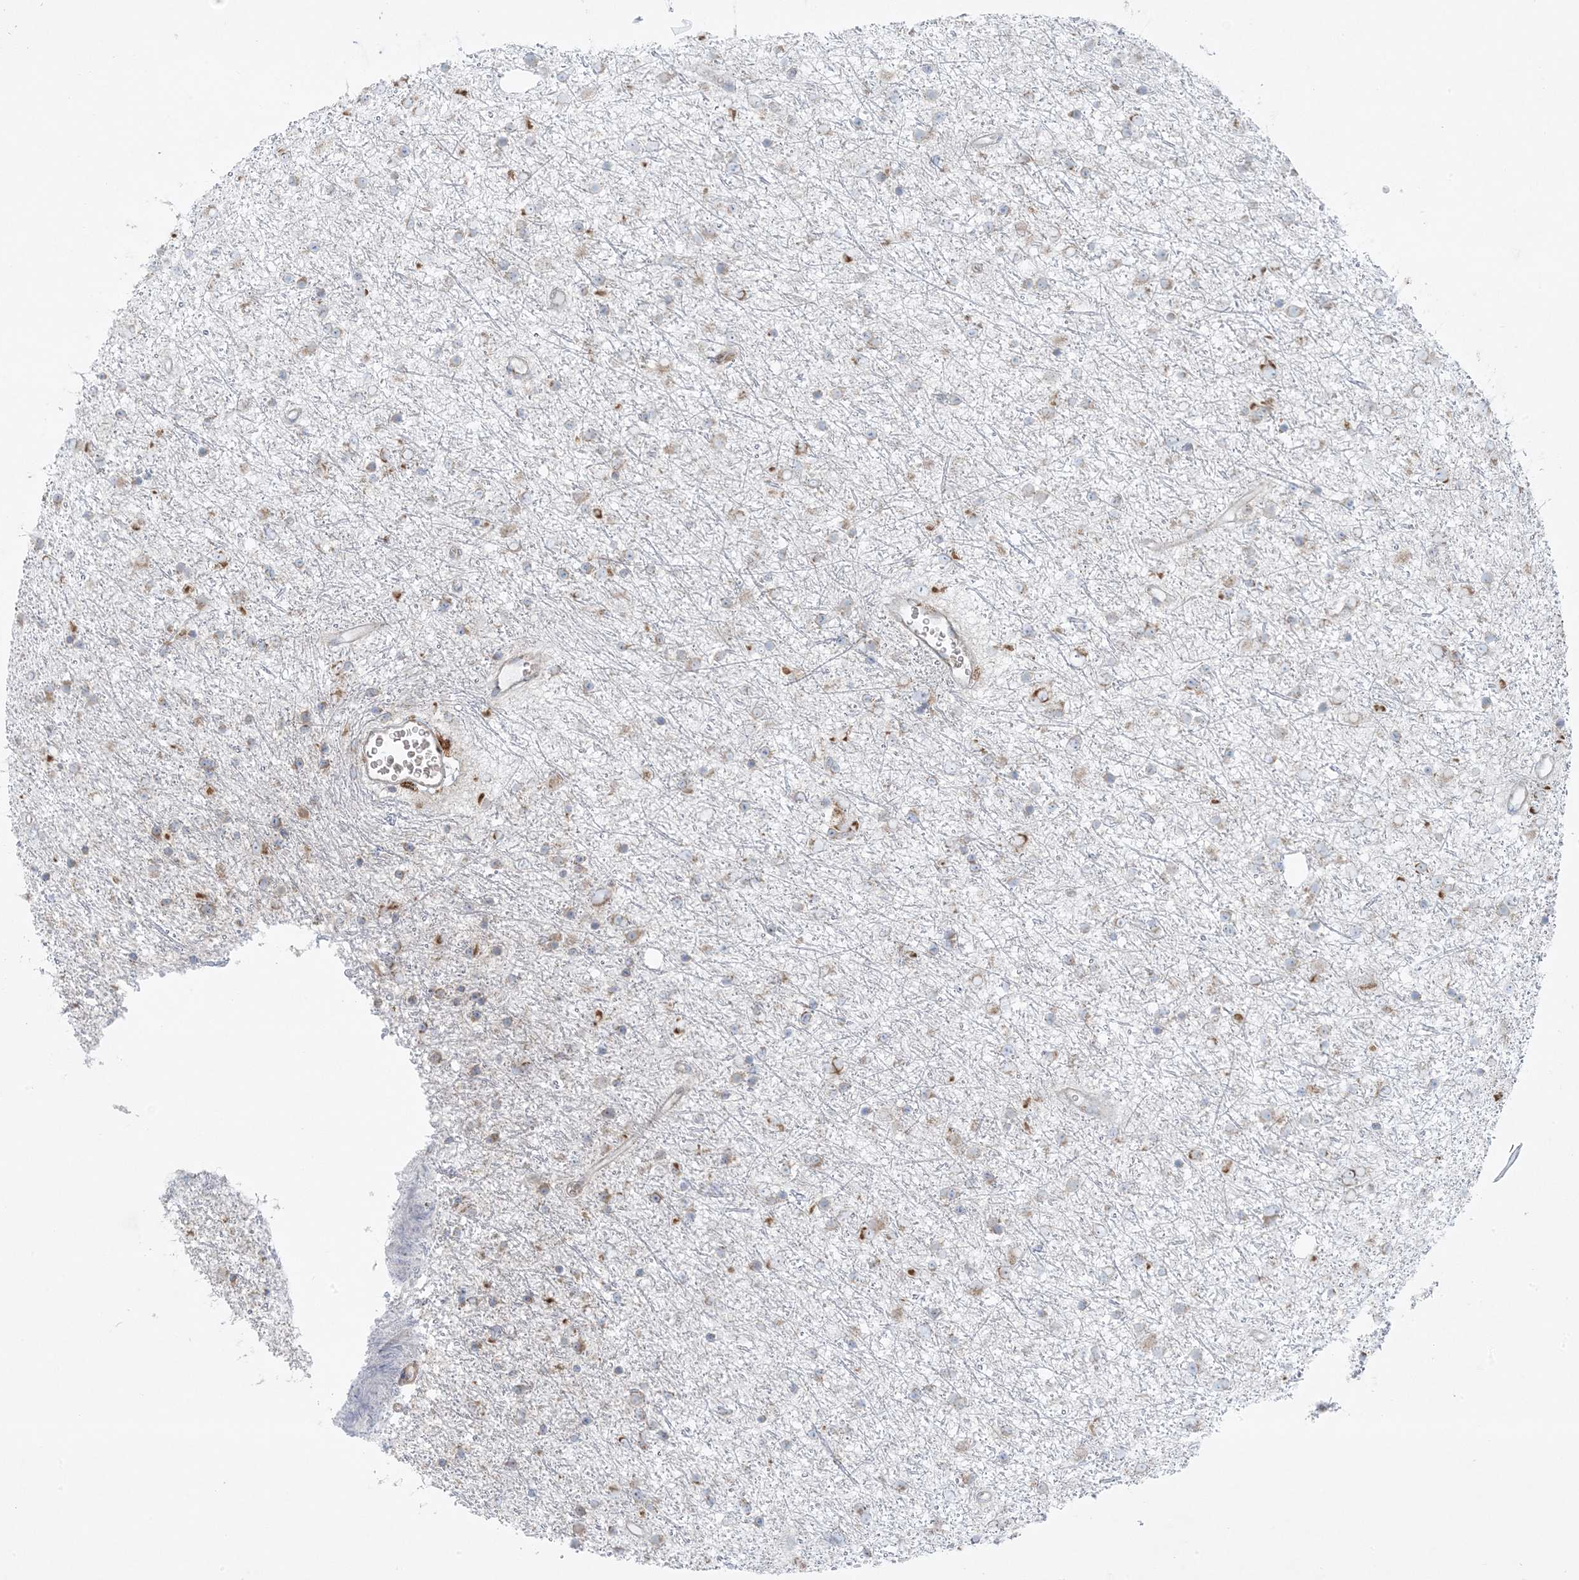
{"staining": {"intensity": "weak", "quantity": "<25%", "location": "cytoplasmic/membranous"}, "tissue": "glioma", "cell_type": "Tumor cells", "image_type": "cancer", "snomed": [{"axis": "morphology", "description": "Glioma, malignant, Low grade"}, {"axis": "topography", "description": "Cerebral cortex"}], "caption": "Image shows no protein staining in tumor cells of glioma tissue.", "gene": "PIK3R4", "patient": {"sex": "female", "age": 39}}